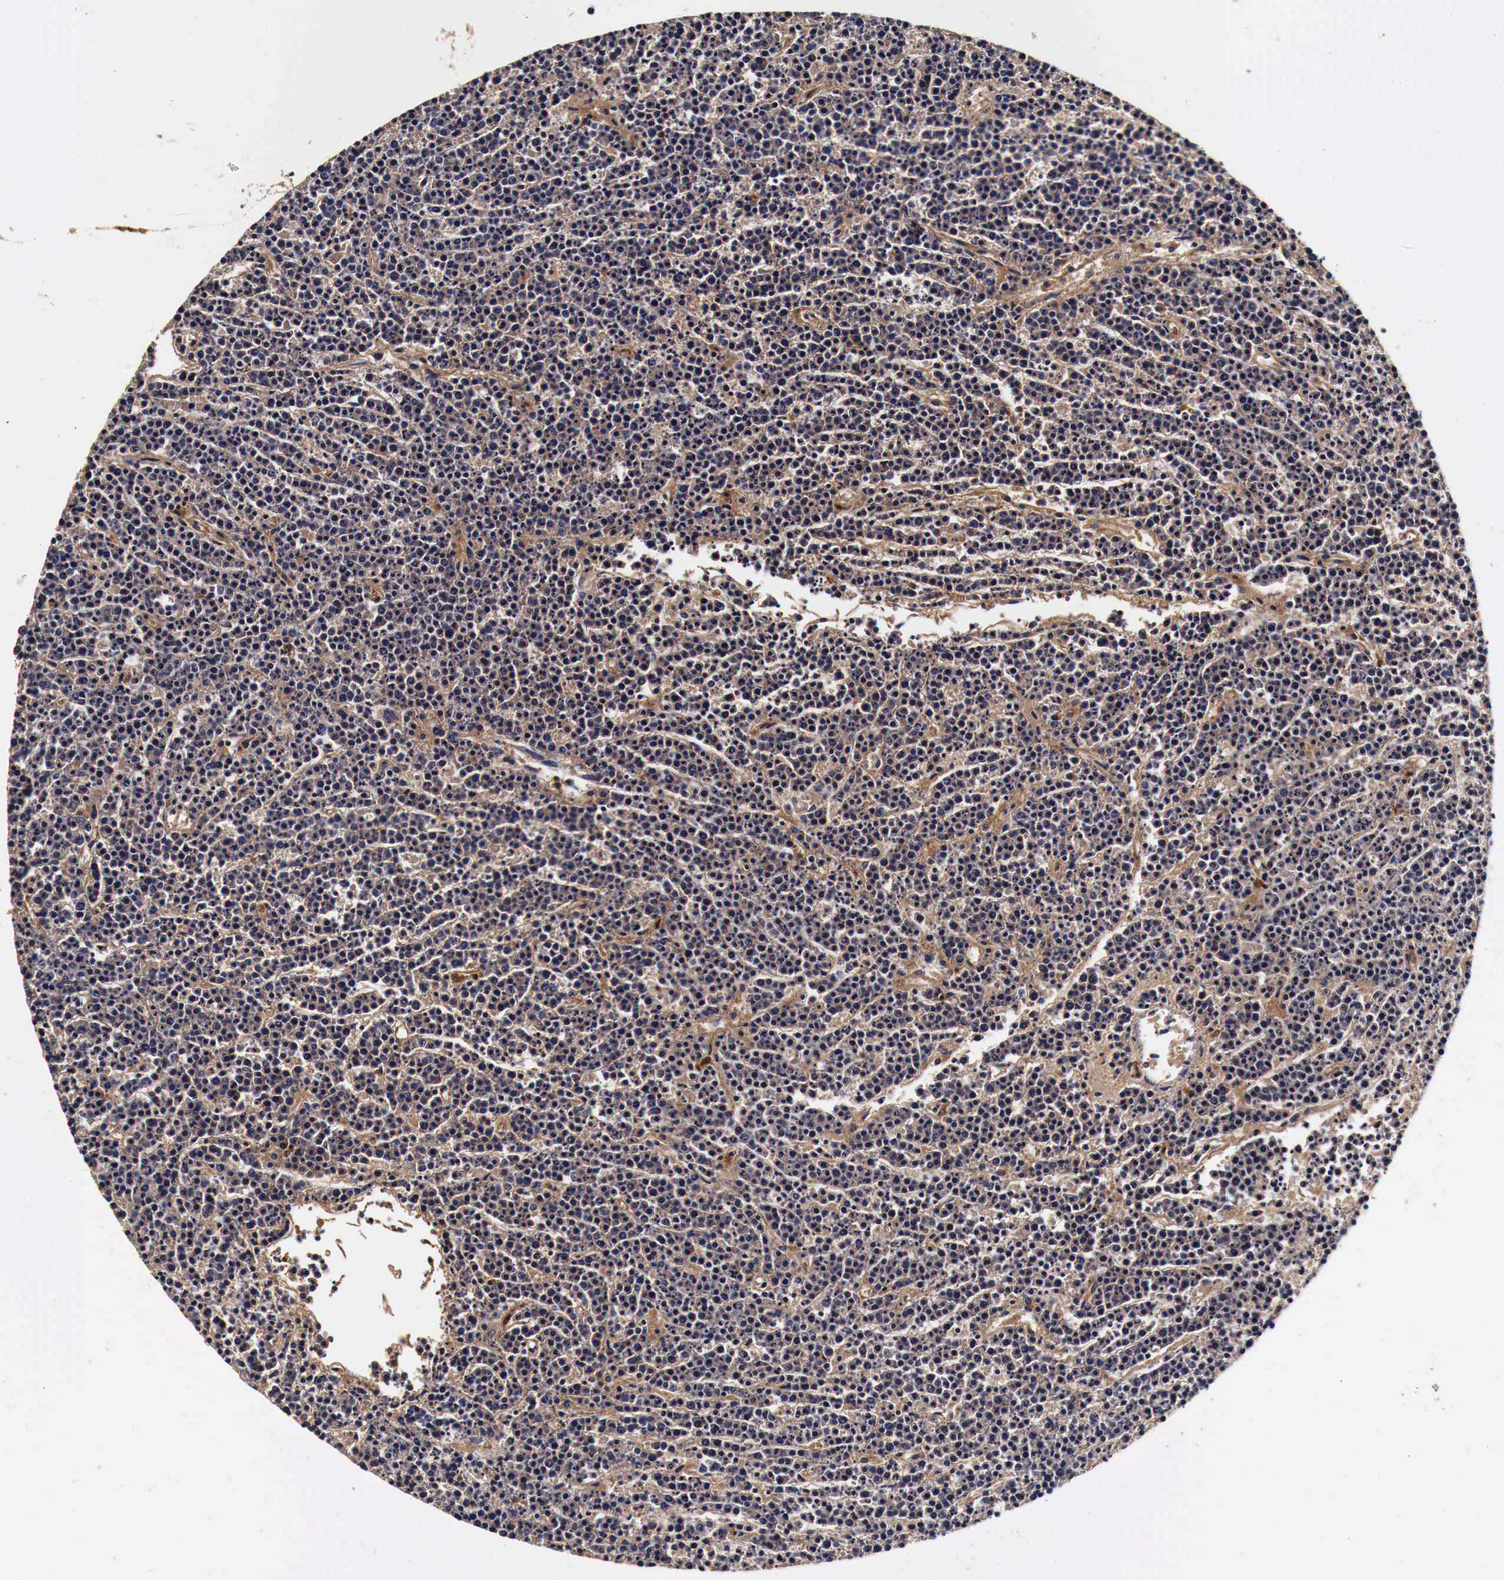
{"staining": {"intensity": "weak", "quantity": "25%-75%", "location": "cytoplasmic/membranous"}, "tissue": "lymphoma", "cell_type": "Tumor cells", "image_type": "cancer", "snomed": [{"axis": "morphology", "description": "Malignant lymphoma, non-Hodgkin's type, High grade"}, {"axis": "topography", "description": "Ovary"}], "caption": "This micrograph demonstrates malignant lymphoma, non-Hodgkin's type (high-grade) stained with immunohistochemistry to label a protein in brown. The cytoplasmic/membranous of tumor cells show weak positivity for the protein. Nuclei are counter-stained blue.", "gene": "RP2", "patient": {"sex": "female", "age": 56}}